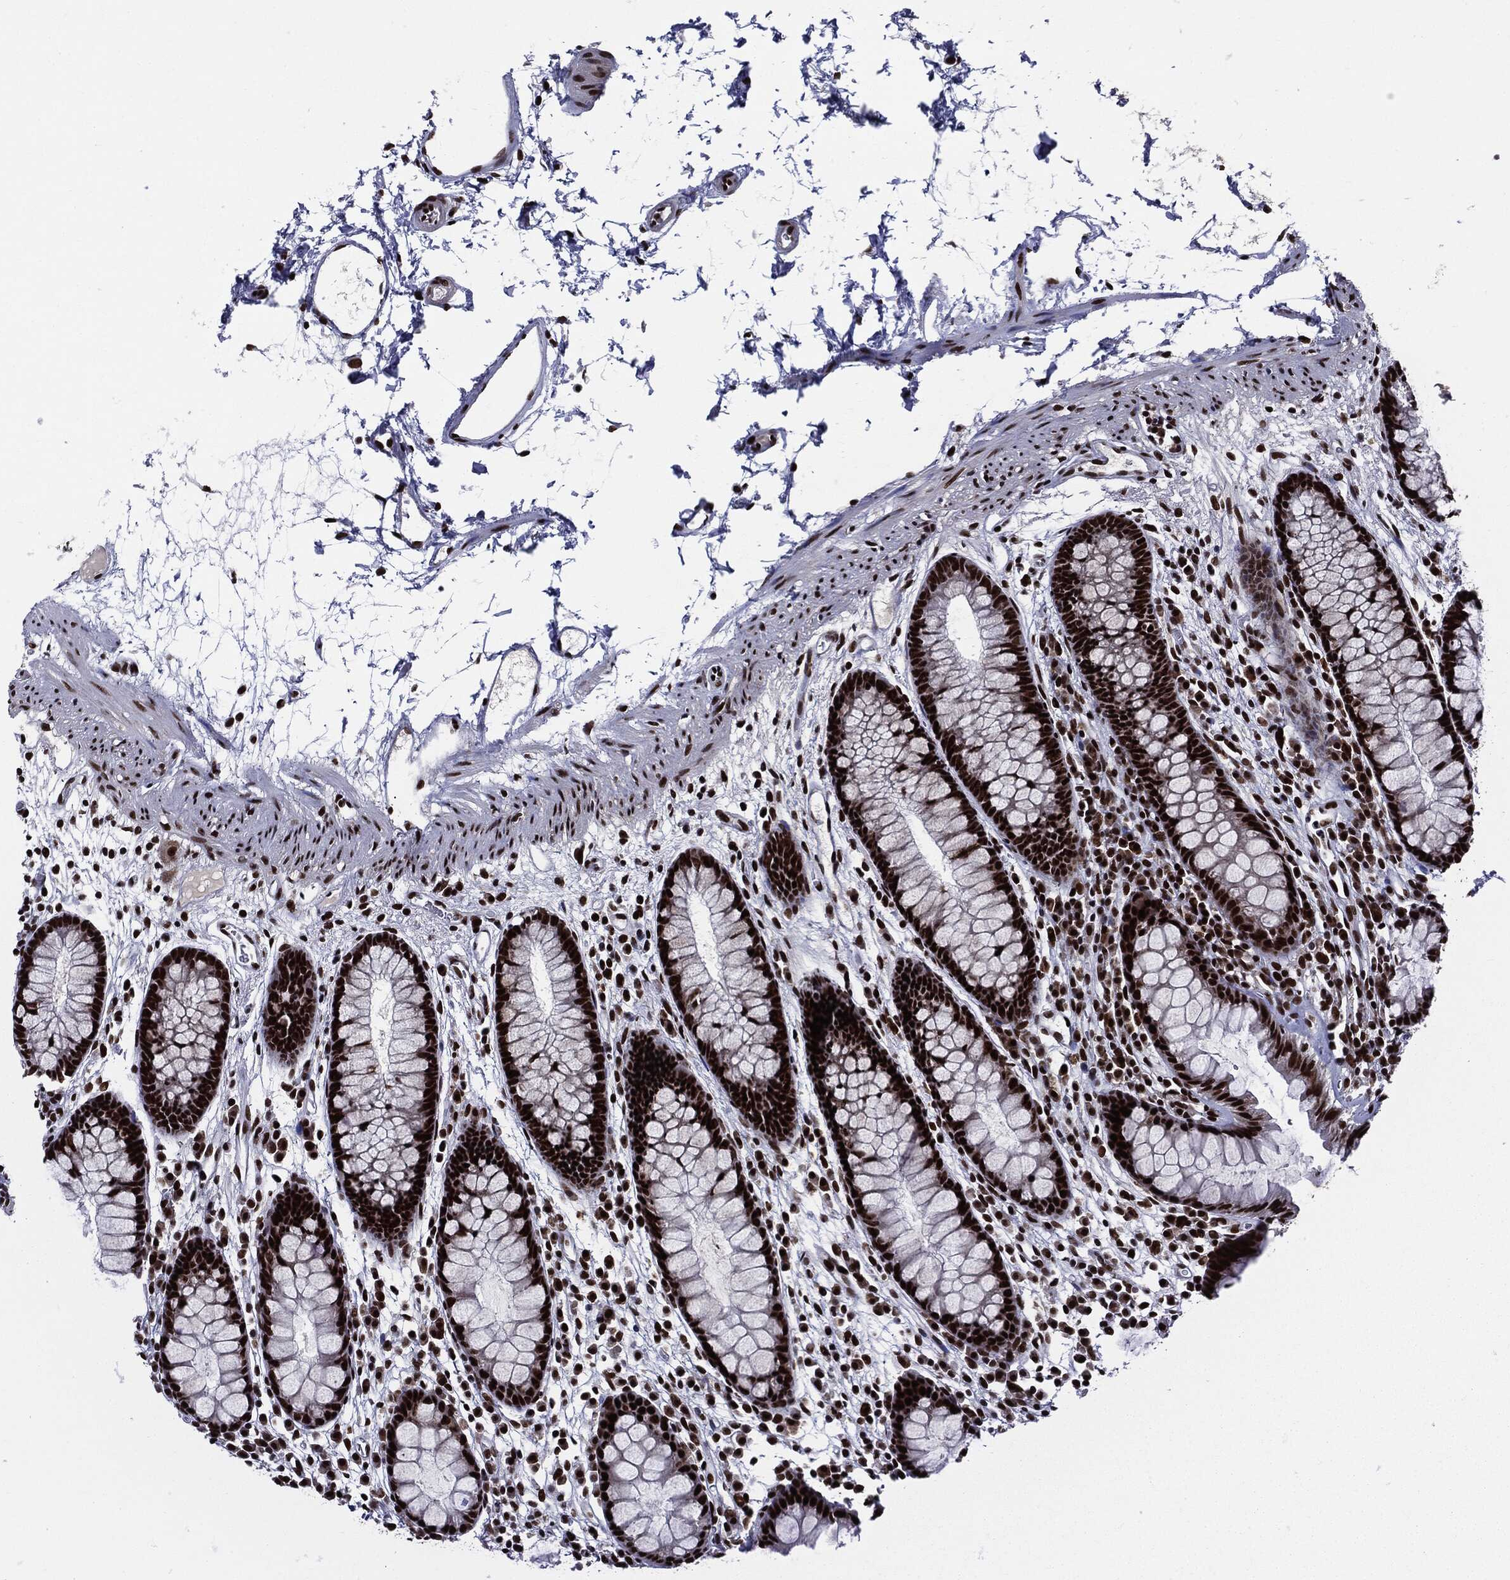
{"staining": {"intensity": "strong", "quantity": "25%-75%", "location": "nuclear"}, "tissue": "colon", "cell_type": "Endothelial cells", "image_type": "normal", "snomed": [{"axis": "morphology", "description": "Normal tissue, NOS"}, {"axis": "topography", "description": "Colon"}], "caption": "Endothelial cells demonstrate high levels of strong nuclear positivity in about 25%-75% of cells in benign colon.", "gene": "ZFP91", "patient": {"sex": "male", "age": 76}}